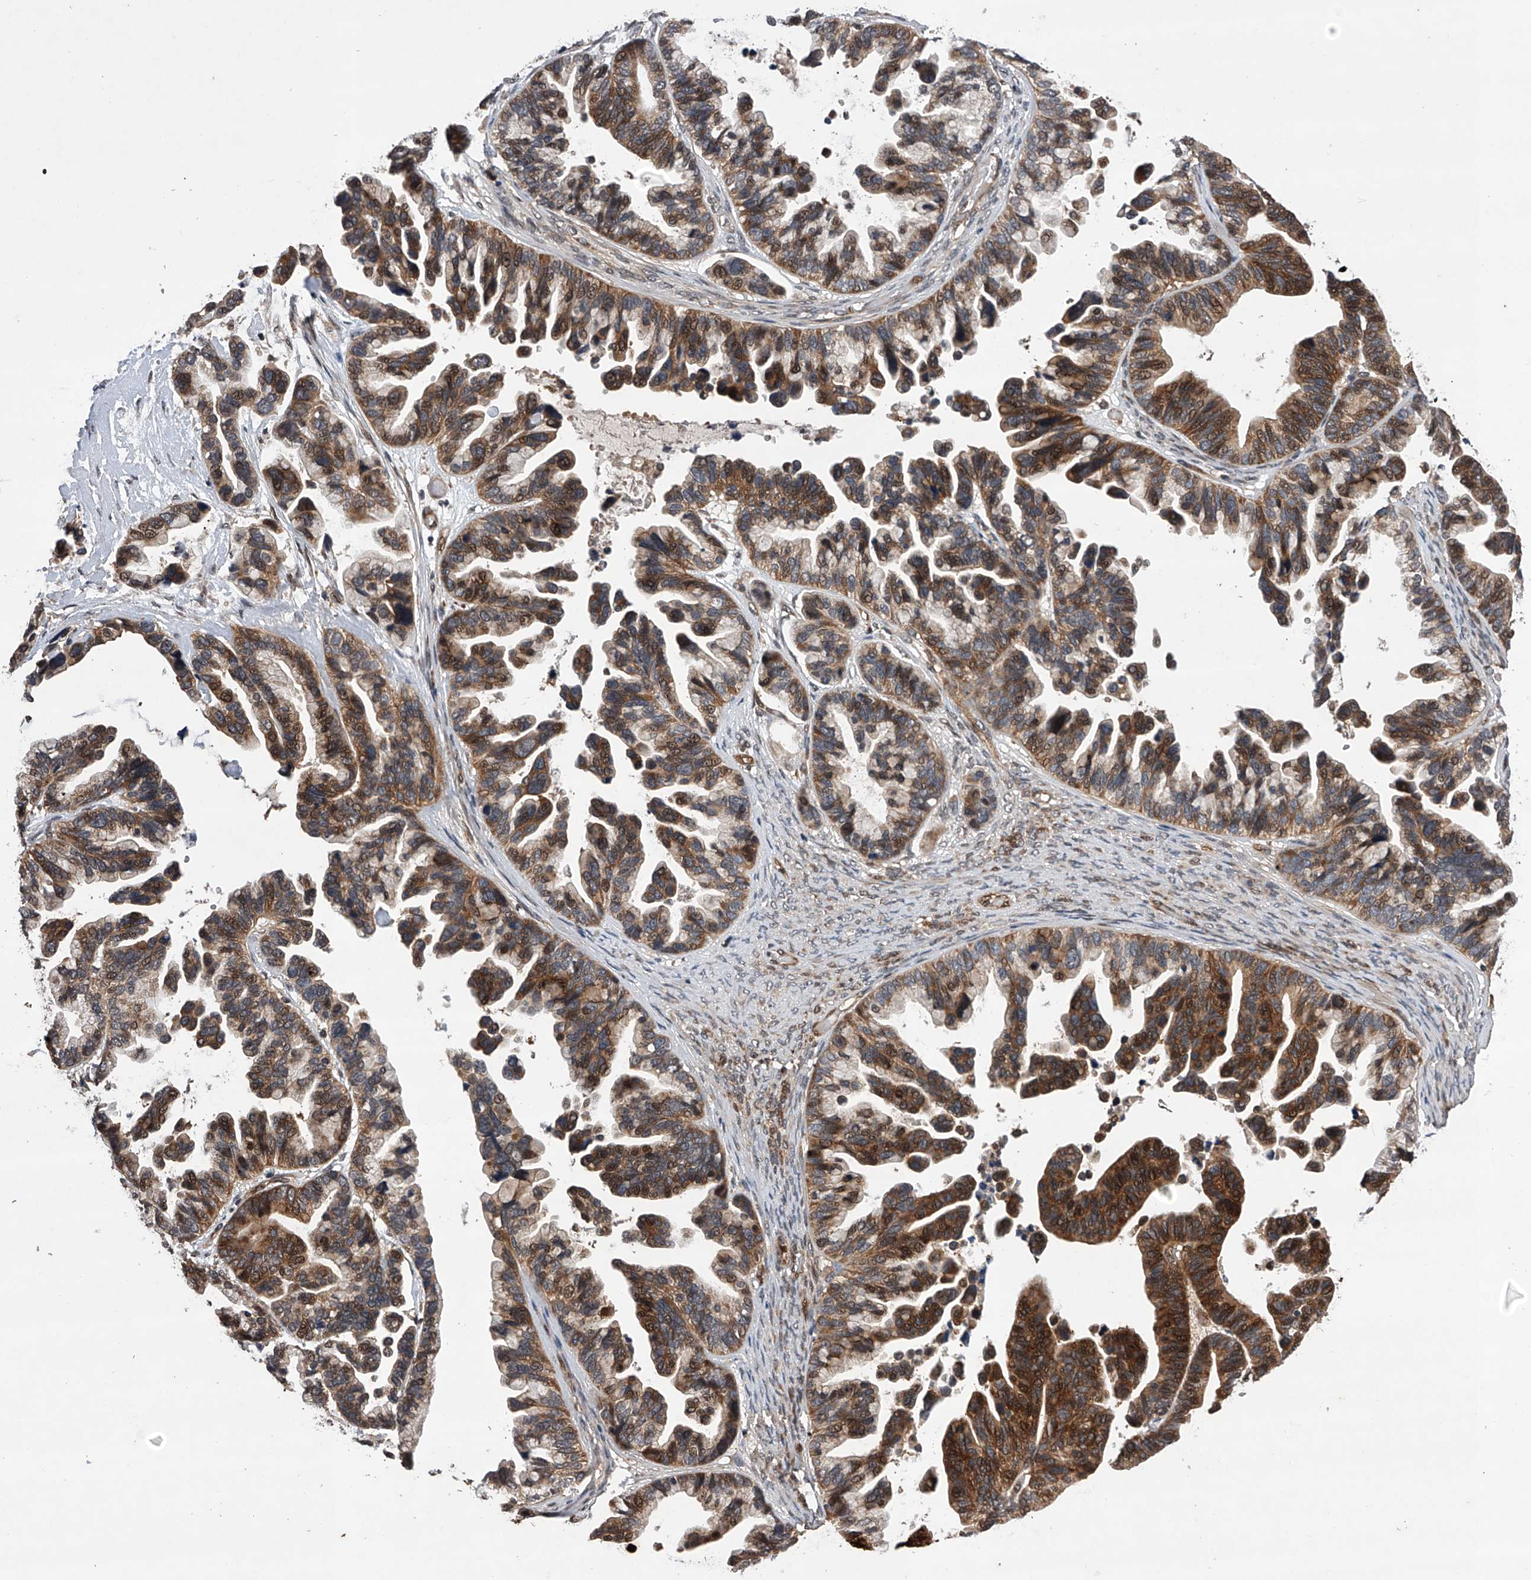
{"staining": {"intensity": "moderate", "quantity": ">75%", "location": "cytoplasmic/membranous,nuclear"}, "tissue": "ovarian cancer", "cell_type": "Tumor cells", "image_type": "cancer", "snomed": [{"axis": "morphology", "description": "Cystadenocarcinoma, serous, NOS"}, {"axis": "topography", "description": "Ovary"}], "caption": "Approximately >75% of tumor cells in human ovarian cancer show moderate cytoplasmic/membranous and nuclear protein expression as visualized by brown immunohistochemical staining.", "gene": "MAP3K11", "patient": {"sex": "female", "age": 56}}